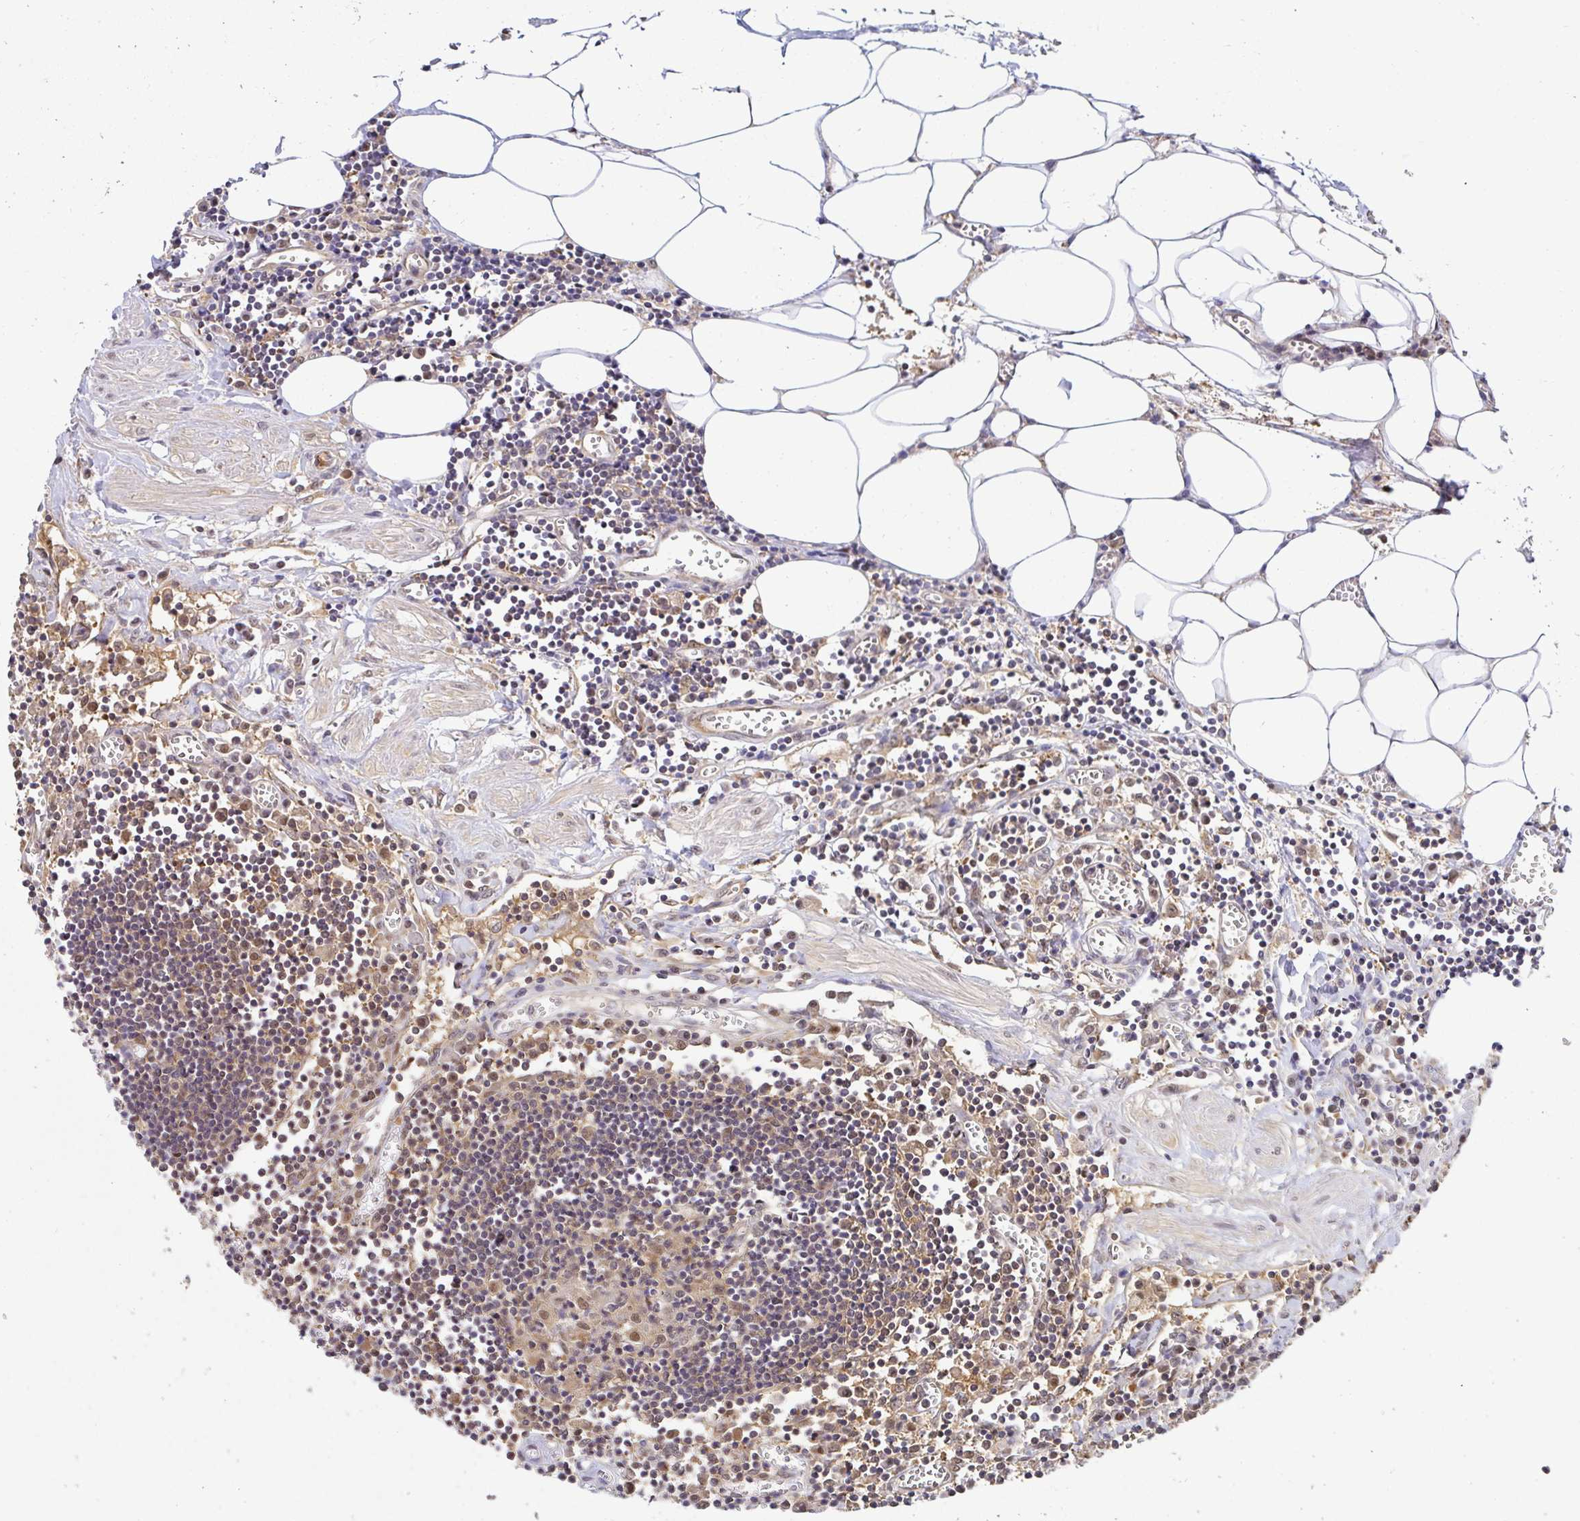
{"staining": {"intensity": "moderate", "quantity": ">75%", "location": "cytoplasmic/membranous,nuclear"}, "tissue": "lymph node", "cell_type": "Germinal center cells", "image_type": "normal", "snomed": [{"axis": "morphology", "description": "Normal tissue, NOS"}, {"axis": "topography", "description": "Lymph node"}], "caption": "Moderate cytoplasmic/membranous,nuclear expression is present in approximately >75% of germinal center cells in benign lymph node. (DAB (3,3'-diaminobenzidine) IHC with brightfield microscopy, high magnification).", "gene": "PSMA4", "patient": {"sex": "male", "age": 66}}